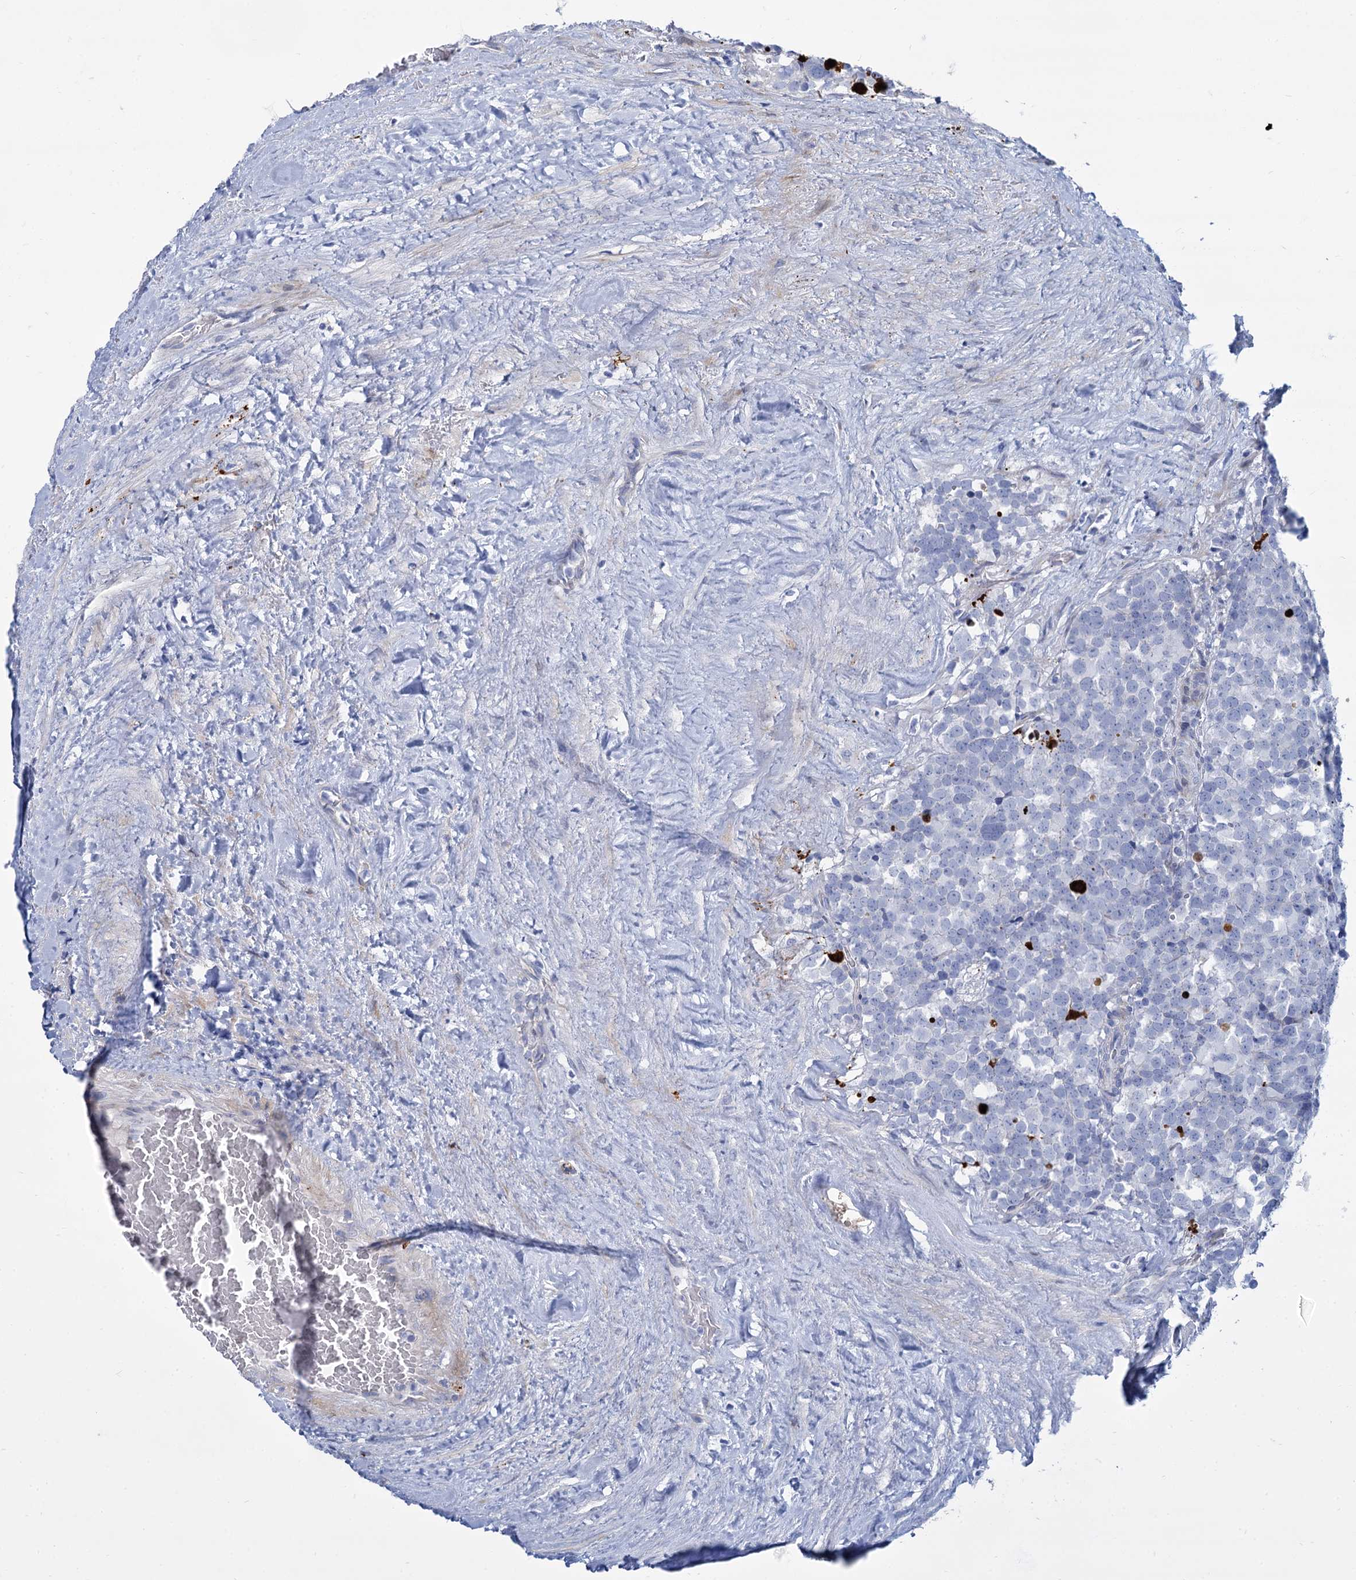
{"staining": {"intensity": "negative", "quantity": "none", "location": "none"}, "tissue": "testis cancer", "cell_type": "Tumor cells", "image_type": "cancer", "snomed": [{"axis": "morphology", "description": "Seminoma, NOS"}, {"axis": "topography", "description": "Testis"}], "caption": "DAB (3,3'-diaminobenzidine) immunohistochemical staining of testis cancer (seminoma) demonstrates no significant positivity in tumor cells.", "gene": "TRIM77", "patient": {"sex": "male", "age": 71}}